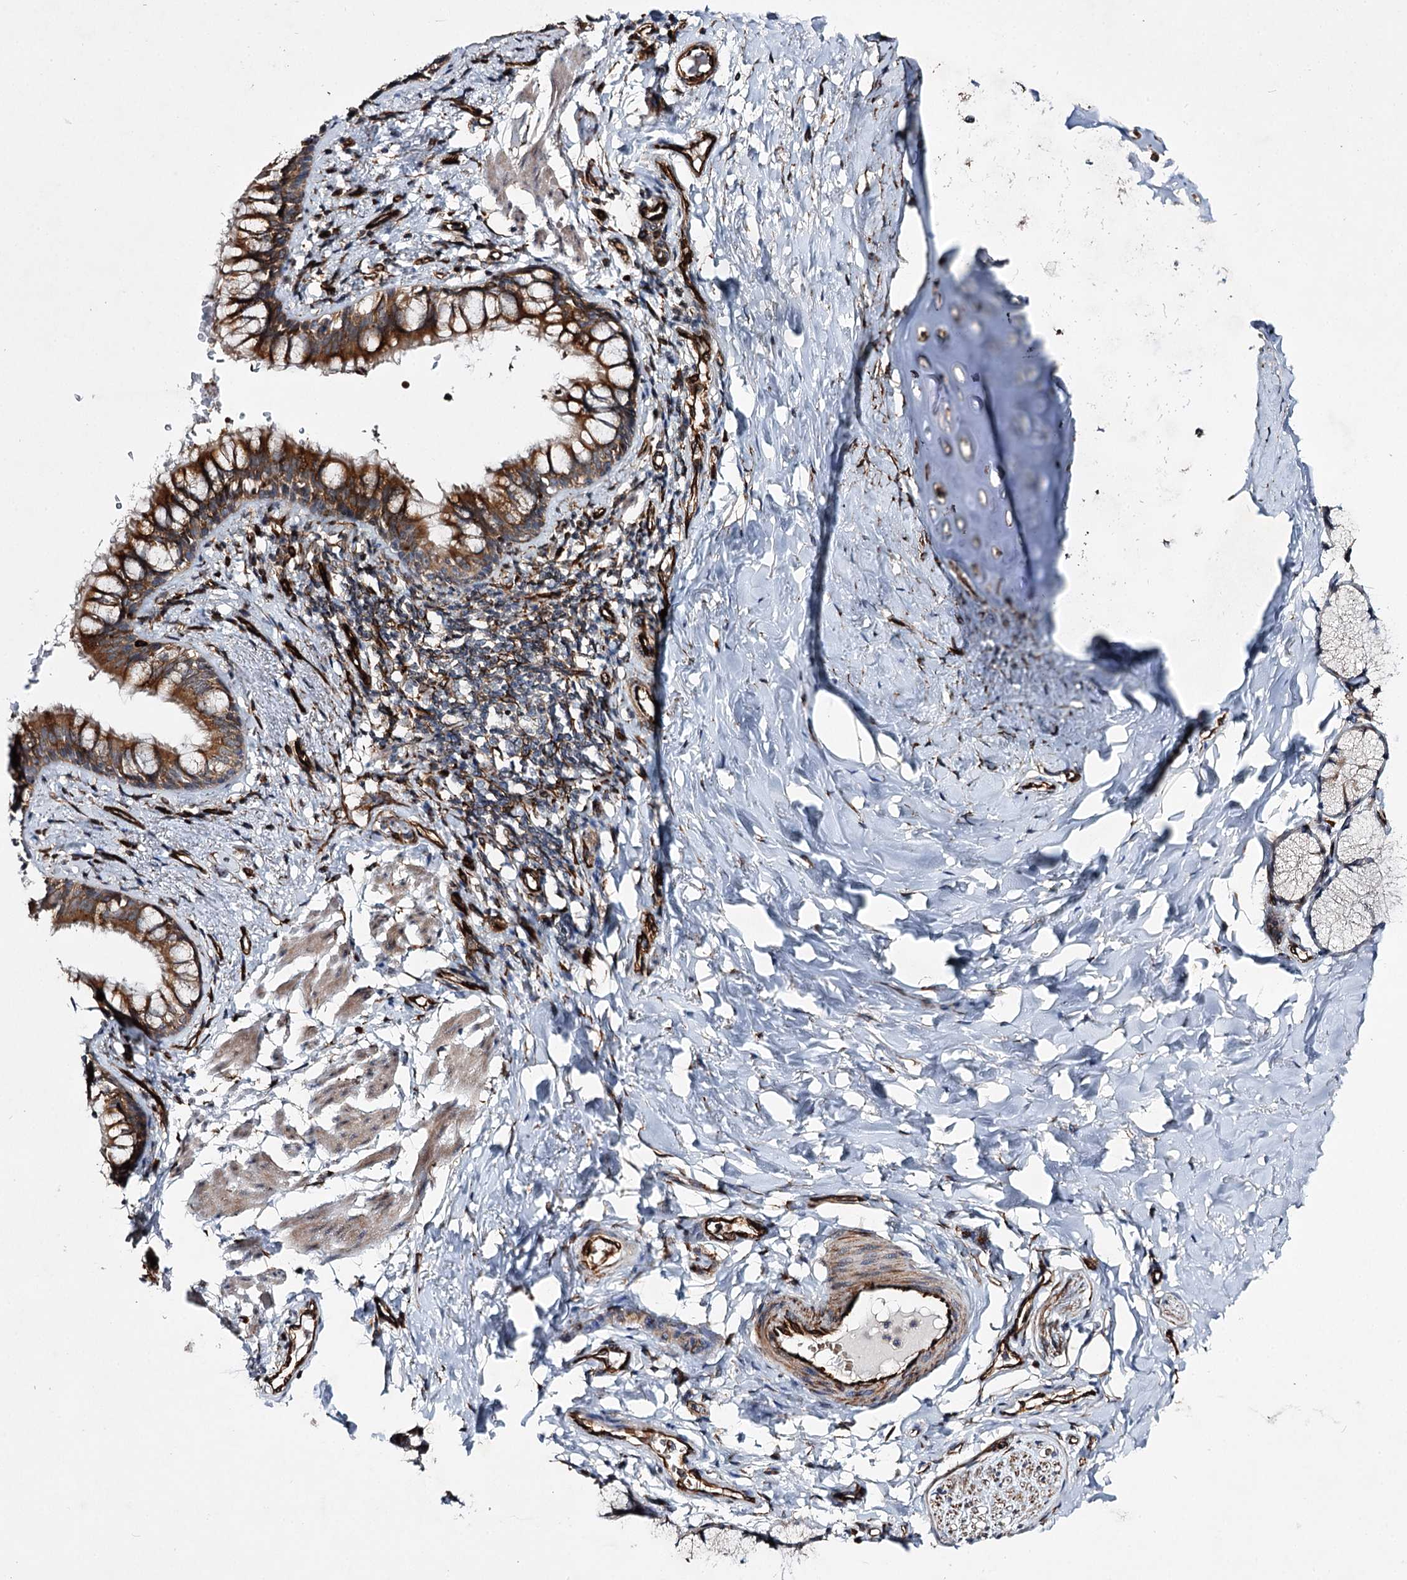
{"staining": {"intensity": "strong", "quantity": "25%-75%", "location": "cytoplasmic/membranous"}, "tissue": "bronchus", "cell_type": "Respiratory epithelial cells", "image_type": "normal", "snomed": [{"axis": "morphology", "description": "Normal tissue, NOS"}, {"axis": "topography", "description": "Cartilage tissue"}, {"axis": "topography", "description": "Bronchus"}], "caption": "Respiratory epithelial cells demonstrate high levels of strong cytoplasmic/membranous staining in approximately 25%-75% of cells in benign human bronchus. The protein of interest is shown in brown color, while the nuclei are stained blue.", "gene": "DPEP2", "patient": {"sex": "female", "age": 36}}